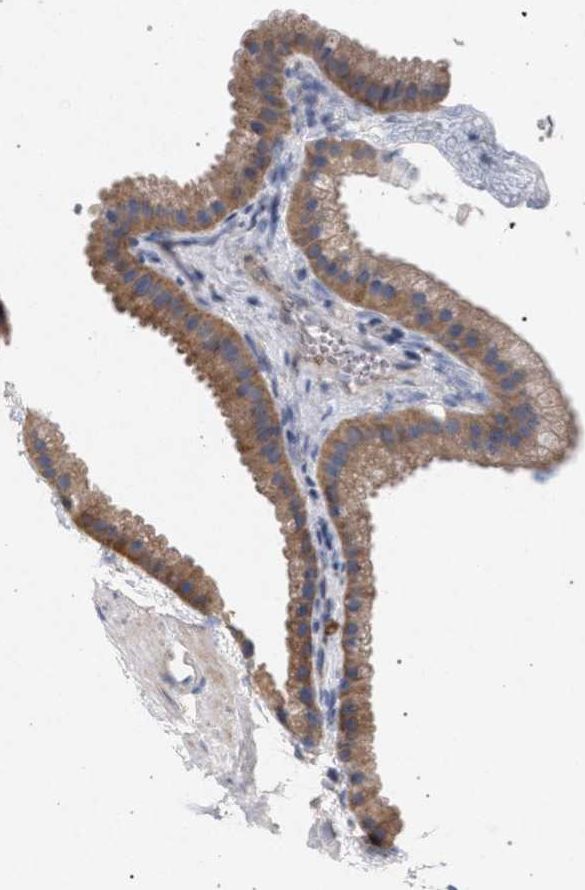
{"staining": {"intensity": "moderate", "quantity": ">75%", "location": "cytoplasmic/membranous"}, "tissue": "gallbladder", "cell_type": "Glandular cells", "image_type": "normal", "snomed": [{"axis": "morphology", "description": "Normal tissue, NOS"}, {"axis": "topography", "description": "Gallbladder"}], "caption": "Immunohistochemical staining of unremarkable gallbladder exhibits >75% levels of moderate cytoplasmic/membranous protein positivity in approximately >75% of glandular cells.", "gene": "MAMDC2", "patient": {"sex": "female", "age": 64}}